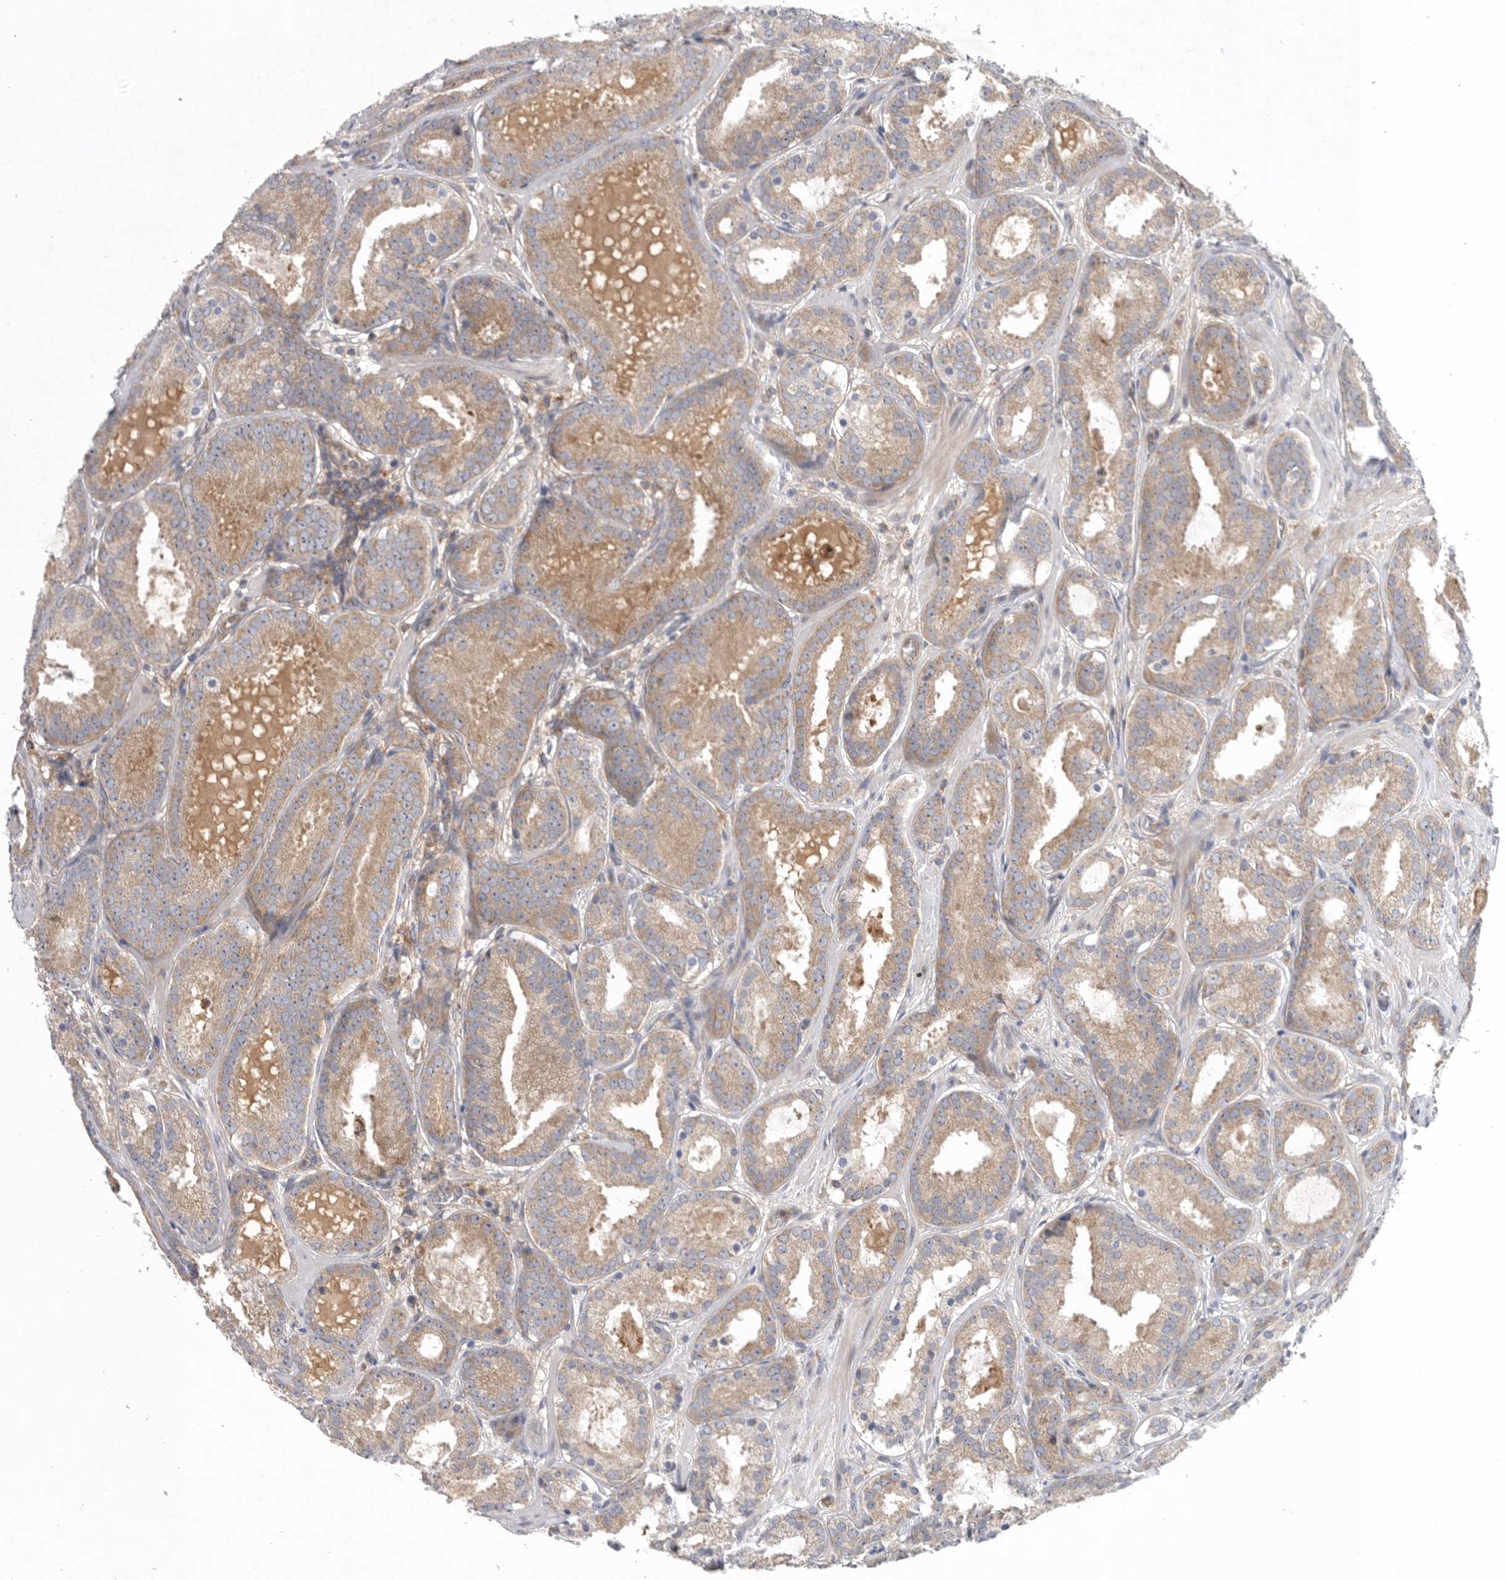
{"staining": {"intensity": "weak", "quantity": ">75%", "location": "cytoplasmic/membranous"}, "tissue": "prostate cancer", "cell_type": "Tumor cells", "image_type": "cancer", "snomed": [{"axis": "morphology", "description": "Adenocarcinoma, Low grade"}, {"axis": "topography", "description": "Prostate"}], "caption": "IHC histopathology image of human prostate cancer (low-grade adenocarcinoma) stained for a protein (brown), which shows low levels of weak cytoplasmic/membranous expression in approximately >75% of tumor cells.", "gene": "C1orf109", "patient": {"sex": "male", "age": 69}}